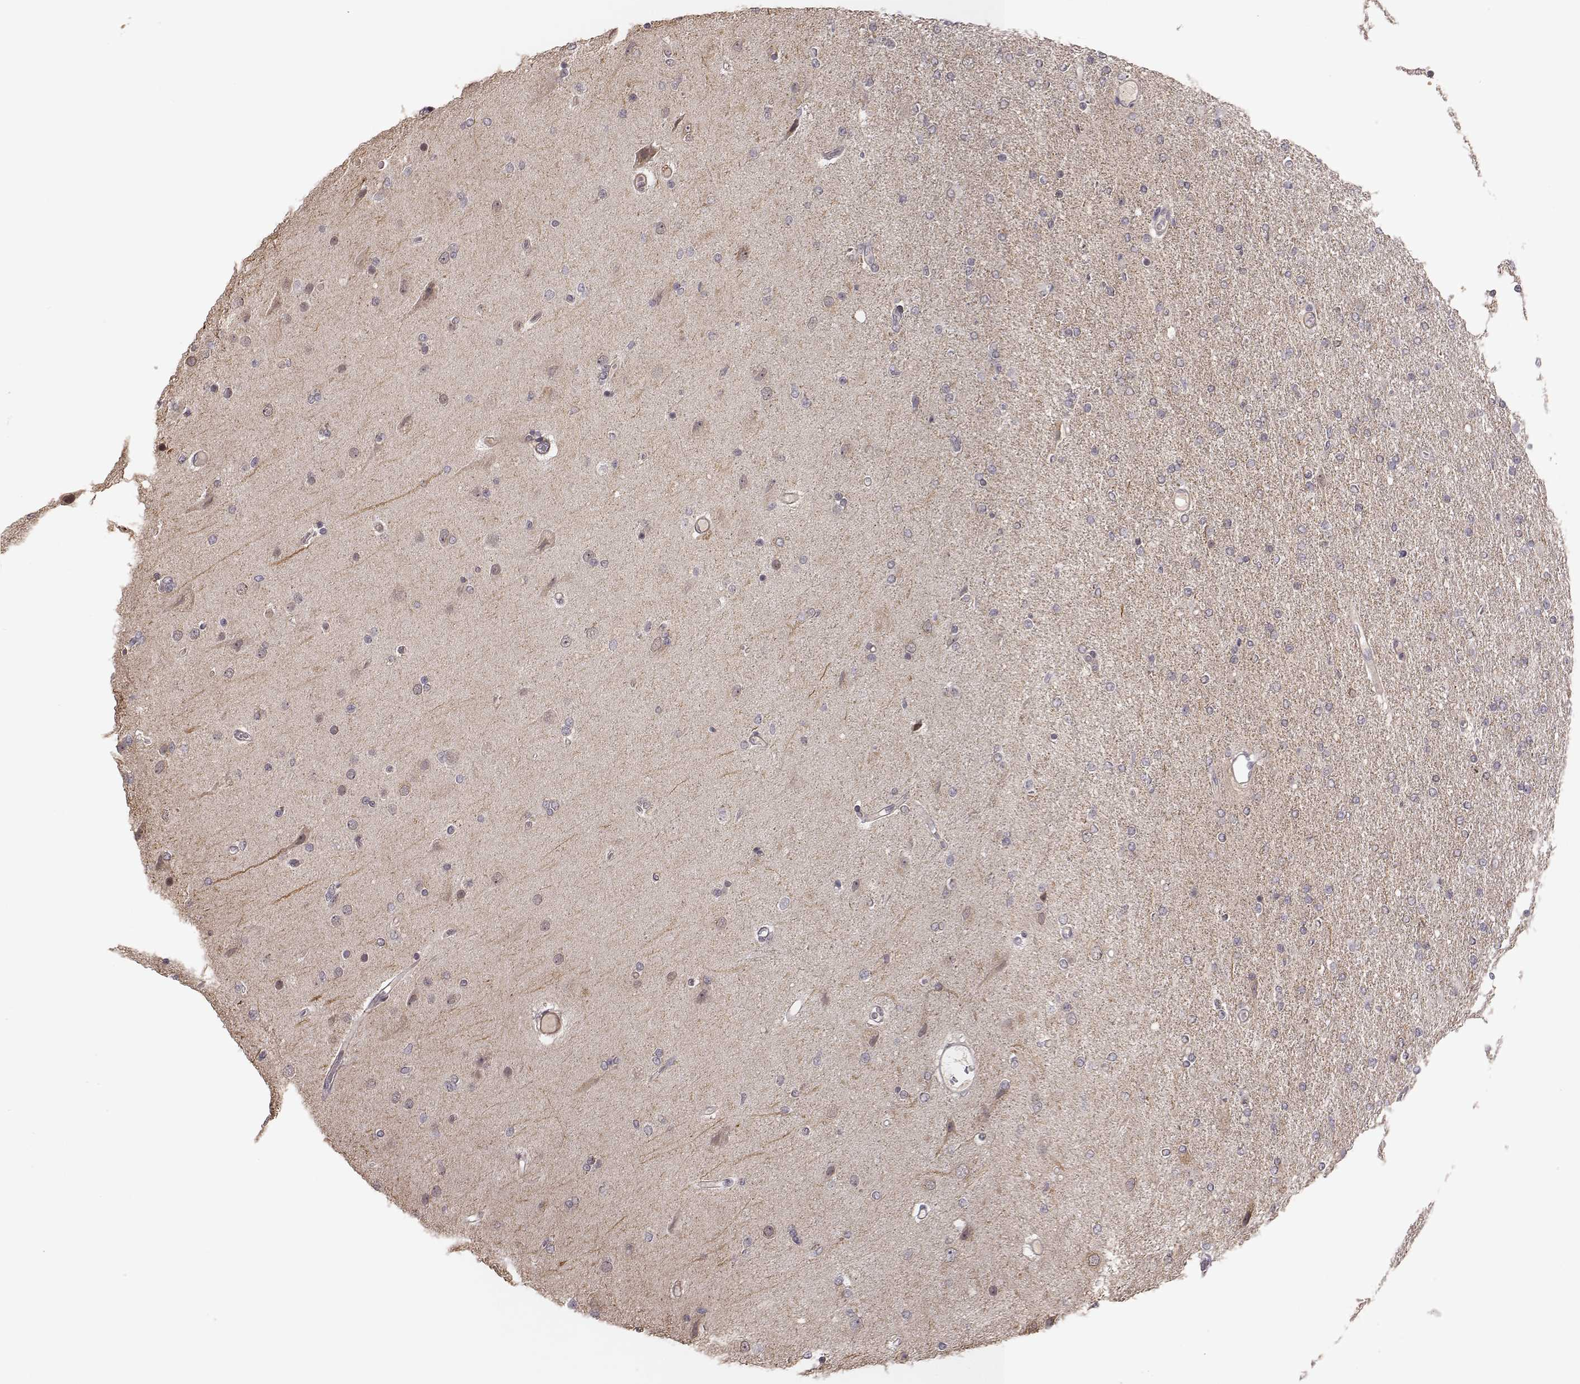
{"staining": {"intensity": "negative", "quantity": "none", "location": "none"}, "tissue": "glioma", "cell_type": "Tumor cells", "image_type": "cancer", "snomed": [{"axis": "morphology", "description": "Glioma, malignant, High grade"}, {"axis": "topography", "description": "Cerebral cortex"}], "caption": "There is no significant staining in tumor cells of glioma.", "gene": "PLEKHG3", "patient": {"sex": "male", "age": 70}}